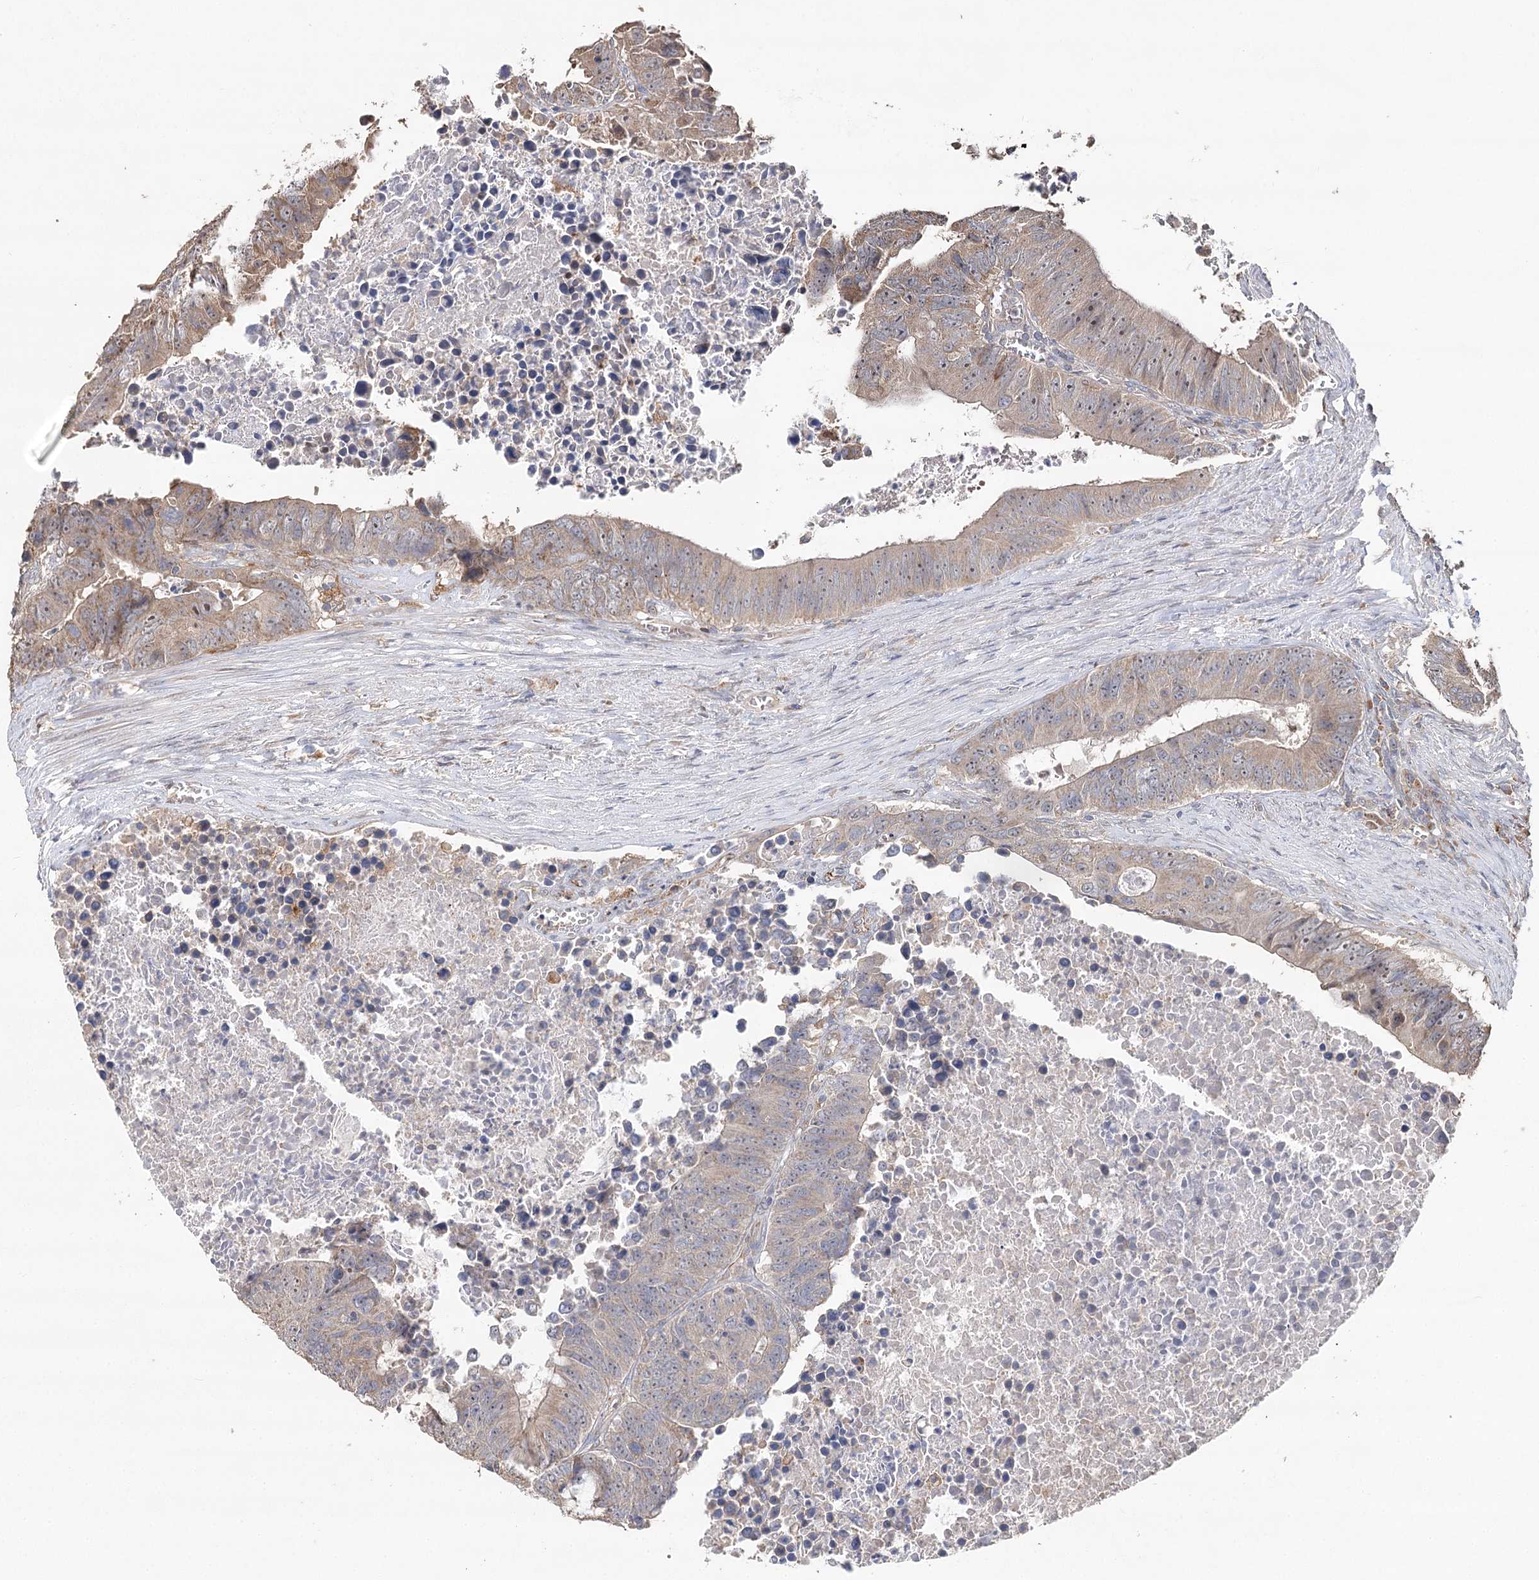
{"staining": {"intensity": "weak", "quantity": ">75%", "location": "cytoplasmic/membranous"}, "tissue": "colorectal cancer", "cell_type": "Tumor cells", "image_type": "cancer", "snomed": [{"axis": "morphology", "description": "Adenocarcinoma, NOS"}, {"axis": "topography", "description": "Colon"}], "caption": "A brown stain labels weak cytoplasmic/membranous staining of a protein in human colorectal cancer tumor cells.", "gene": "DMXL1", "patient": {"sex": "male", "age": 87}}